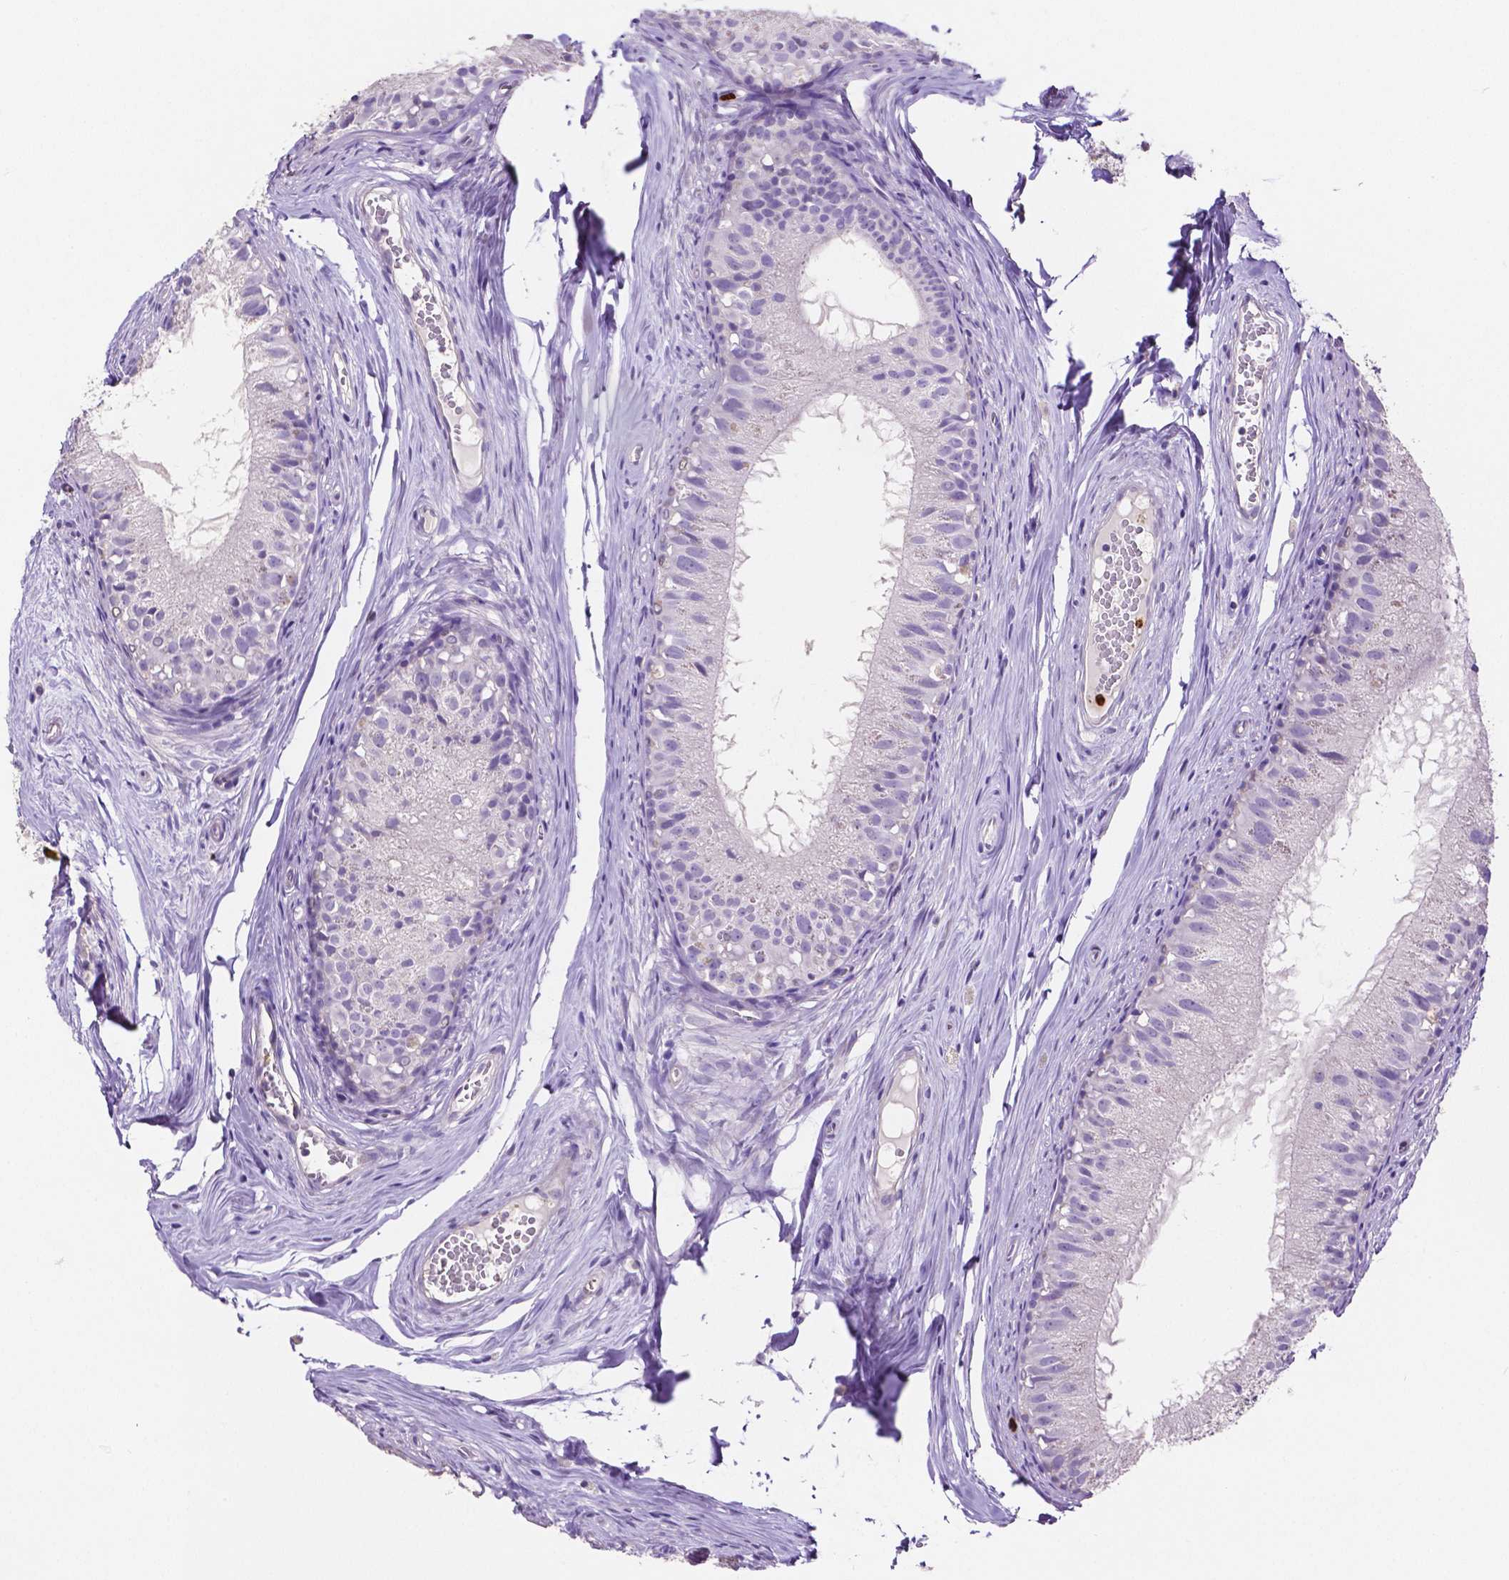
{"staining": {"intensity": "negative", "quantity": "none", "location": "none"}, "tissue": "epididymis", "cell_type": "Glandular cells", "image_type": "normal", "snomed": [{"axis": "morphology", "description": "Normal tissue, NOS"}, {"axis": "topography", "description": "Epididymis"}], "caption": "IHC micrograph of unremarkable human epididymis stained for a protein (brown), which demonstrates no positivity in glandular cells. (Immunohistochemistry (ihc), brightfield microscopy, high magnification).", "gene": "MMP9", "patient": {"sex": "male", "age": 45}}